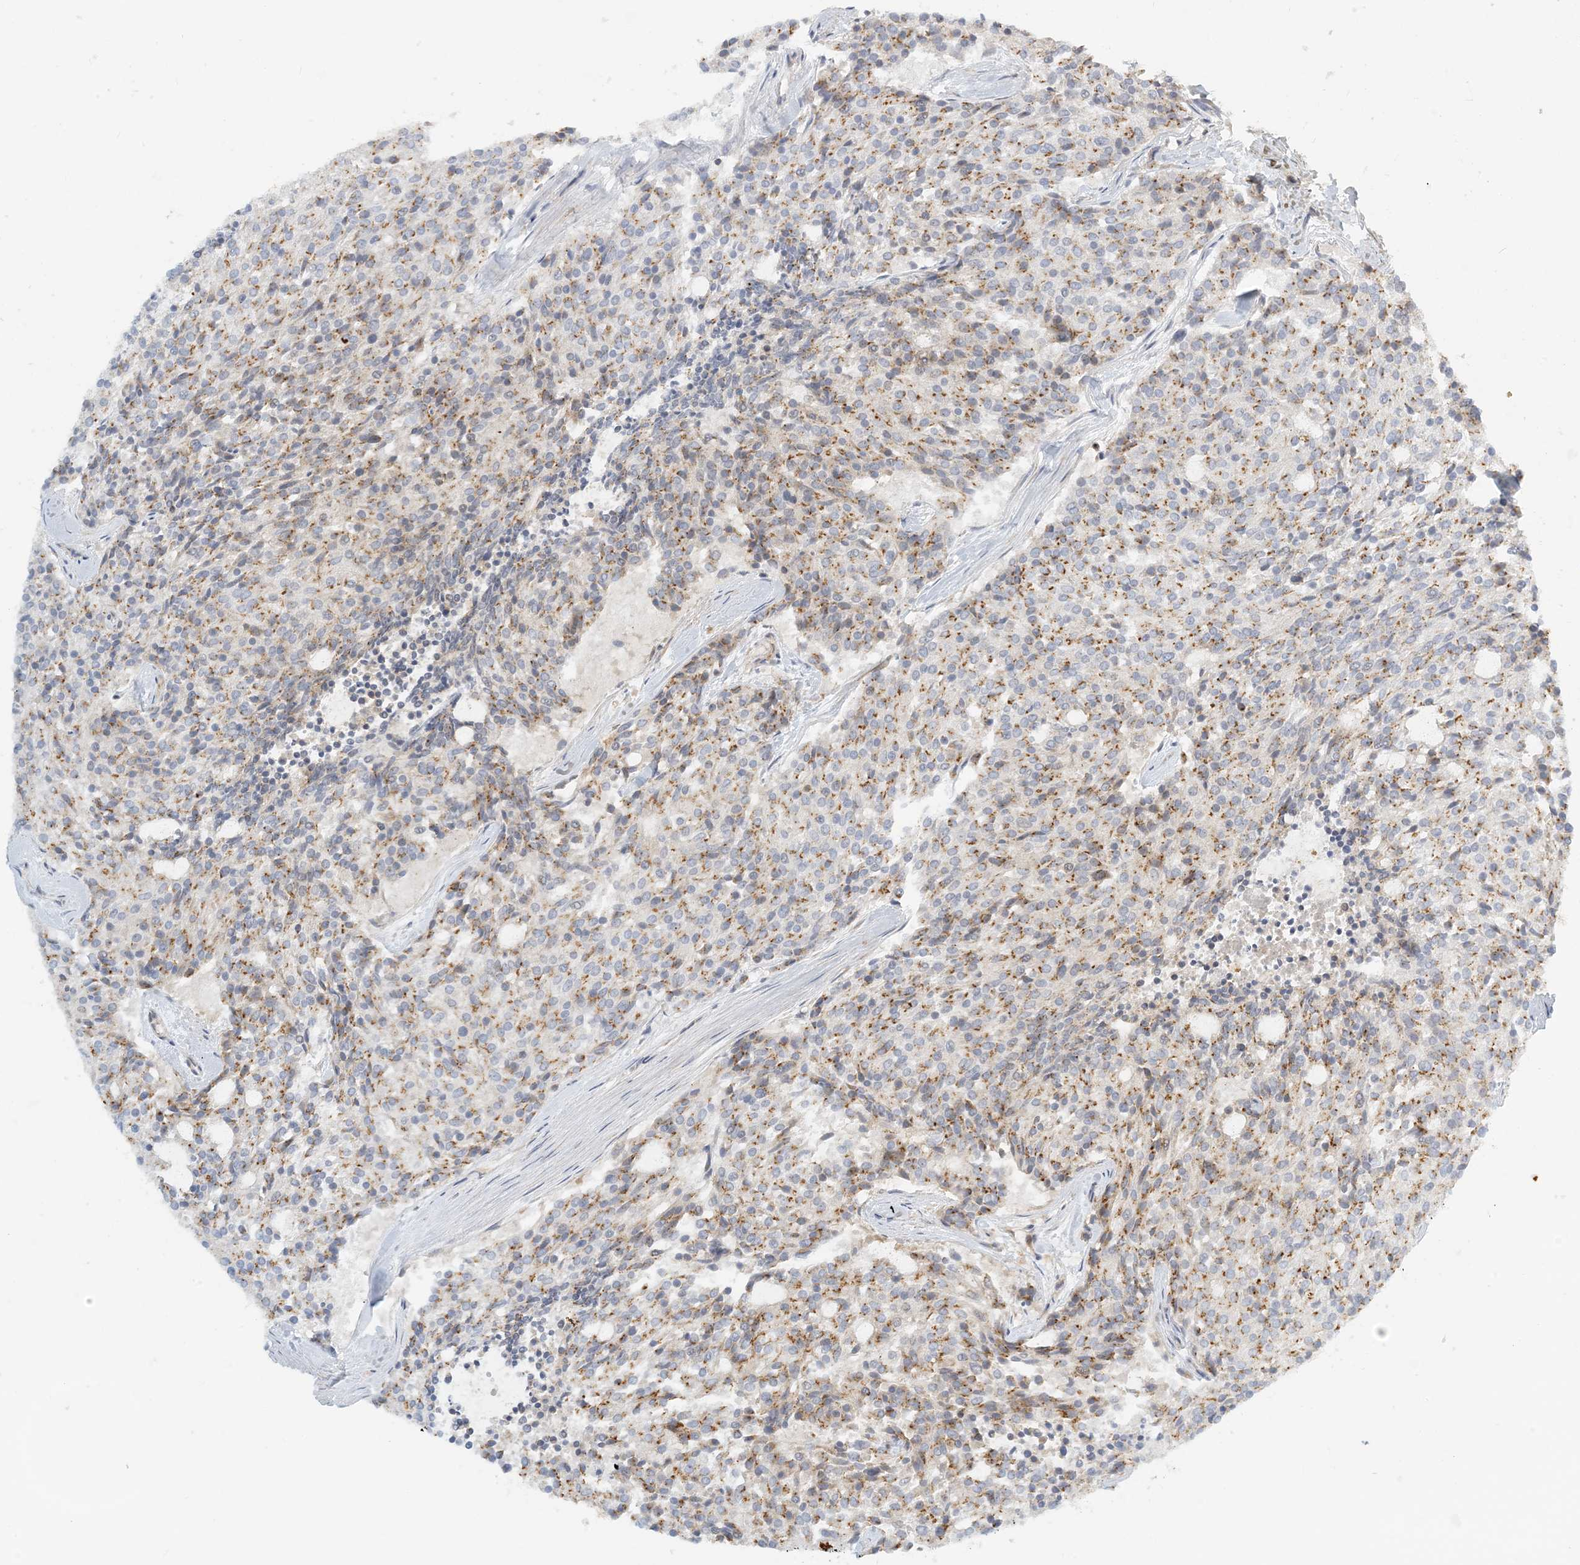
{"staining": {"intensity": "moderate", "quantity": ">75%", "location": "cytoplasmic/membranous"}, "tissue": "carcinoid", "cell_type": "Tumor cells", "image_type": "cancer", "snomed": [{"axis": "morphology", "description": "Carcinoid, malignant, NOS"}, {"axis": "topography", "description": "Pancreas"}], "caption": "This micrograph exhibits immunohistochemistry staining of carcinoid (malignant), with medium moderate cytoplasmic/membranous staining in about >75% of tumor cells.", "gene": "COLEC11", "patient": {"sex": "female", "age": 54}}